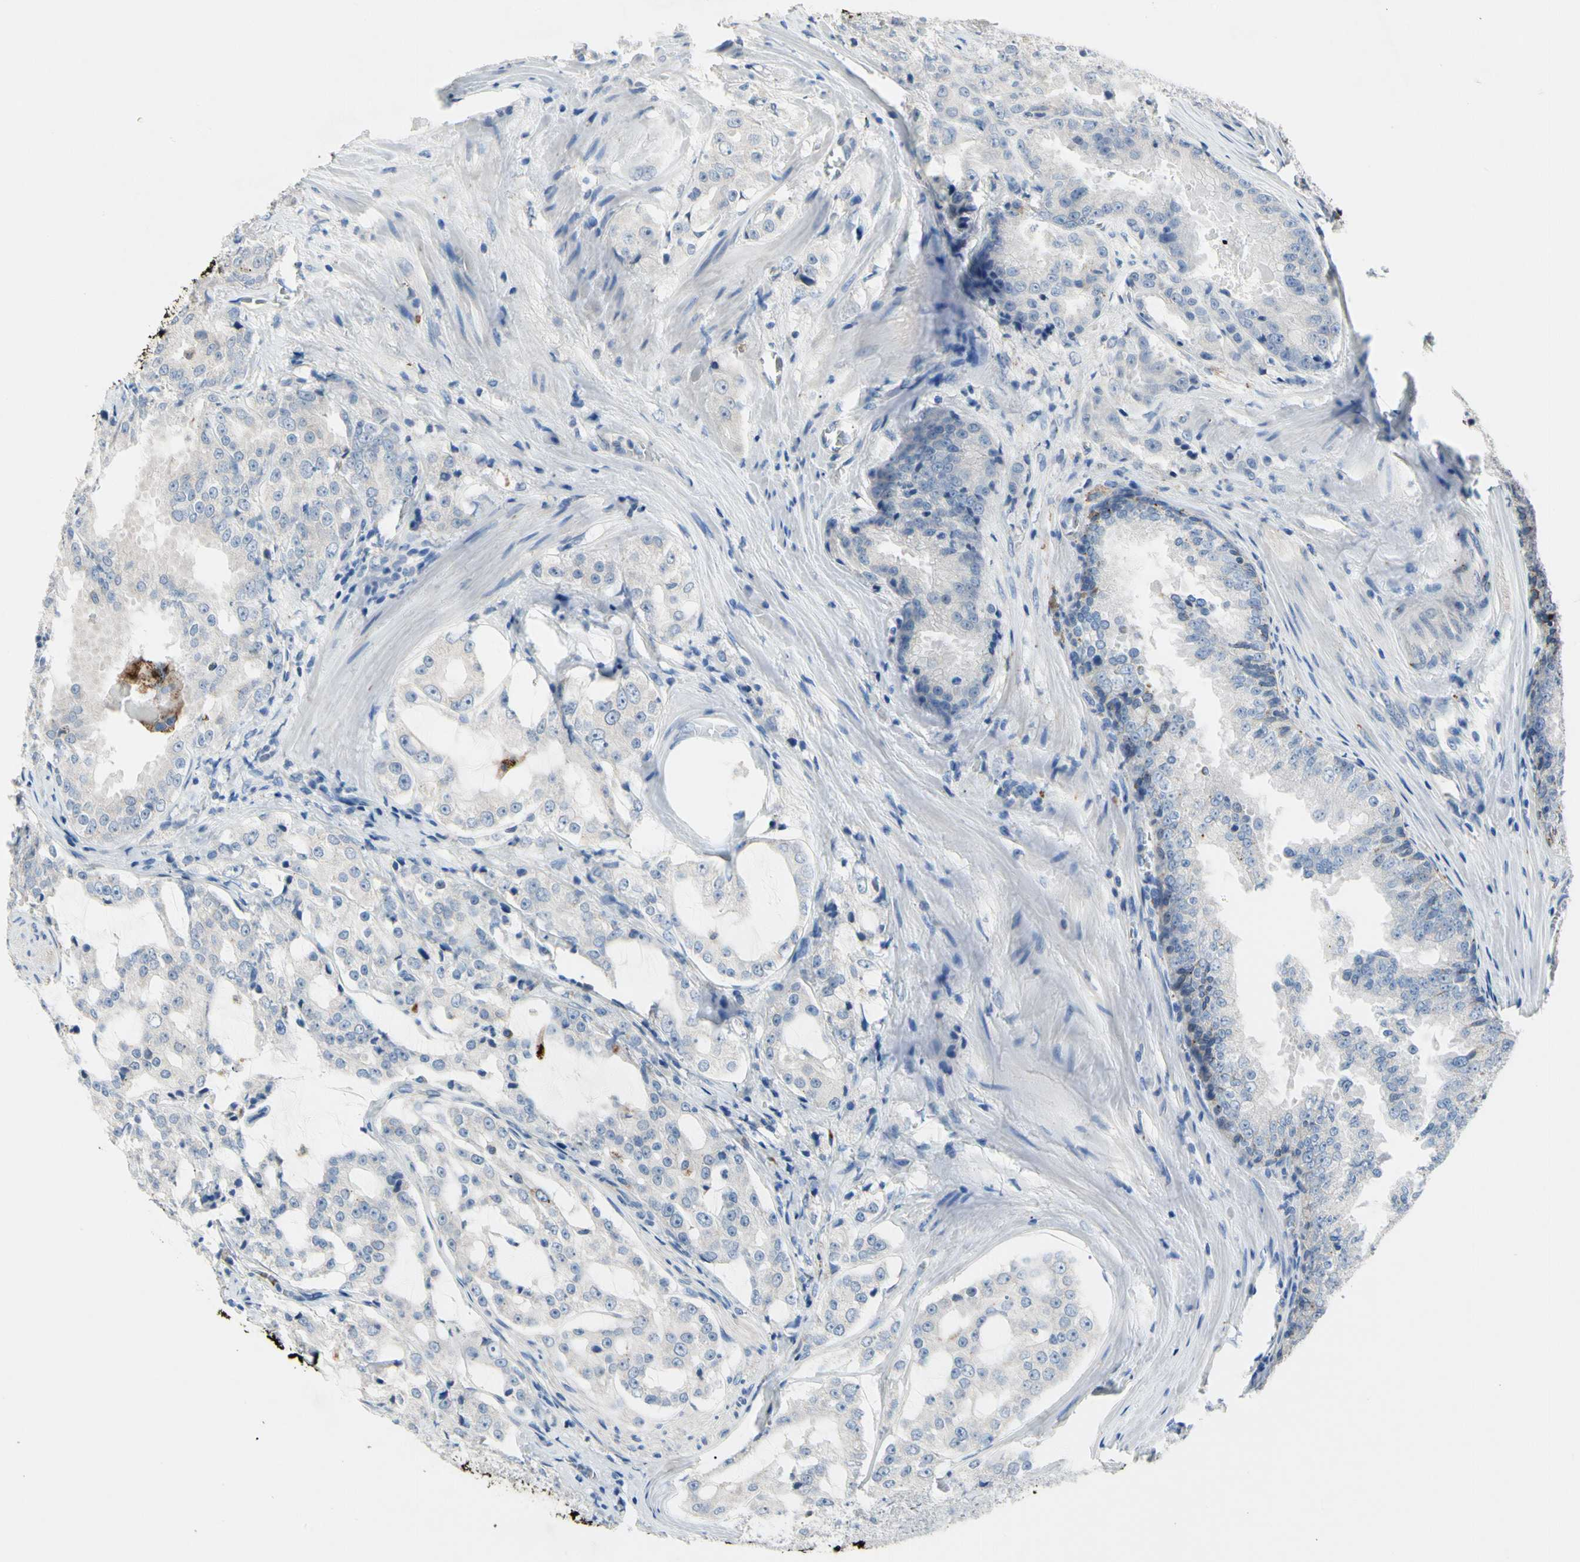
{"staining": {"intensity": "negative", "quantity": "none", "location": "none"}, "tissue": "prostate cancer", "cell_type": "Tumor cells", "image_type": "cancer", "snomed": [{"axis": "morphology", "description": "Adenocarcinoma, High grade"}, {"axis": "topography", "description": "Prostate"}], "caption": "Human high-grade adenocarcinoma (prostate) stained for a protein using immunohistochemistry displays no staining in tumor cells.", "gene": "RETSAT", "patient": {"sex": "male", "age": 73}}